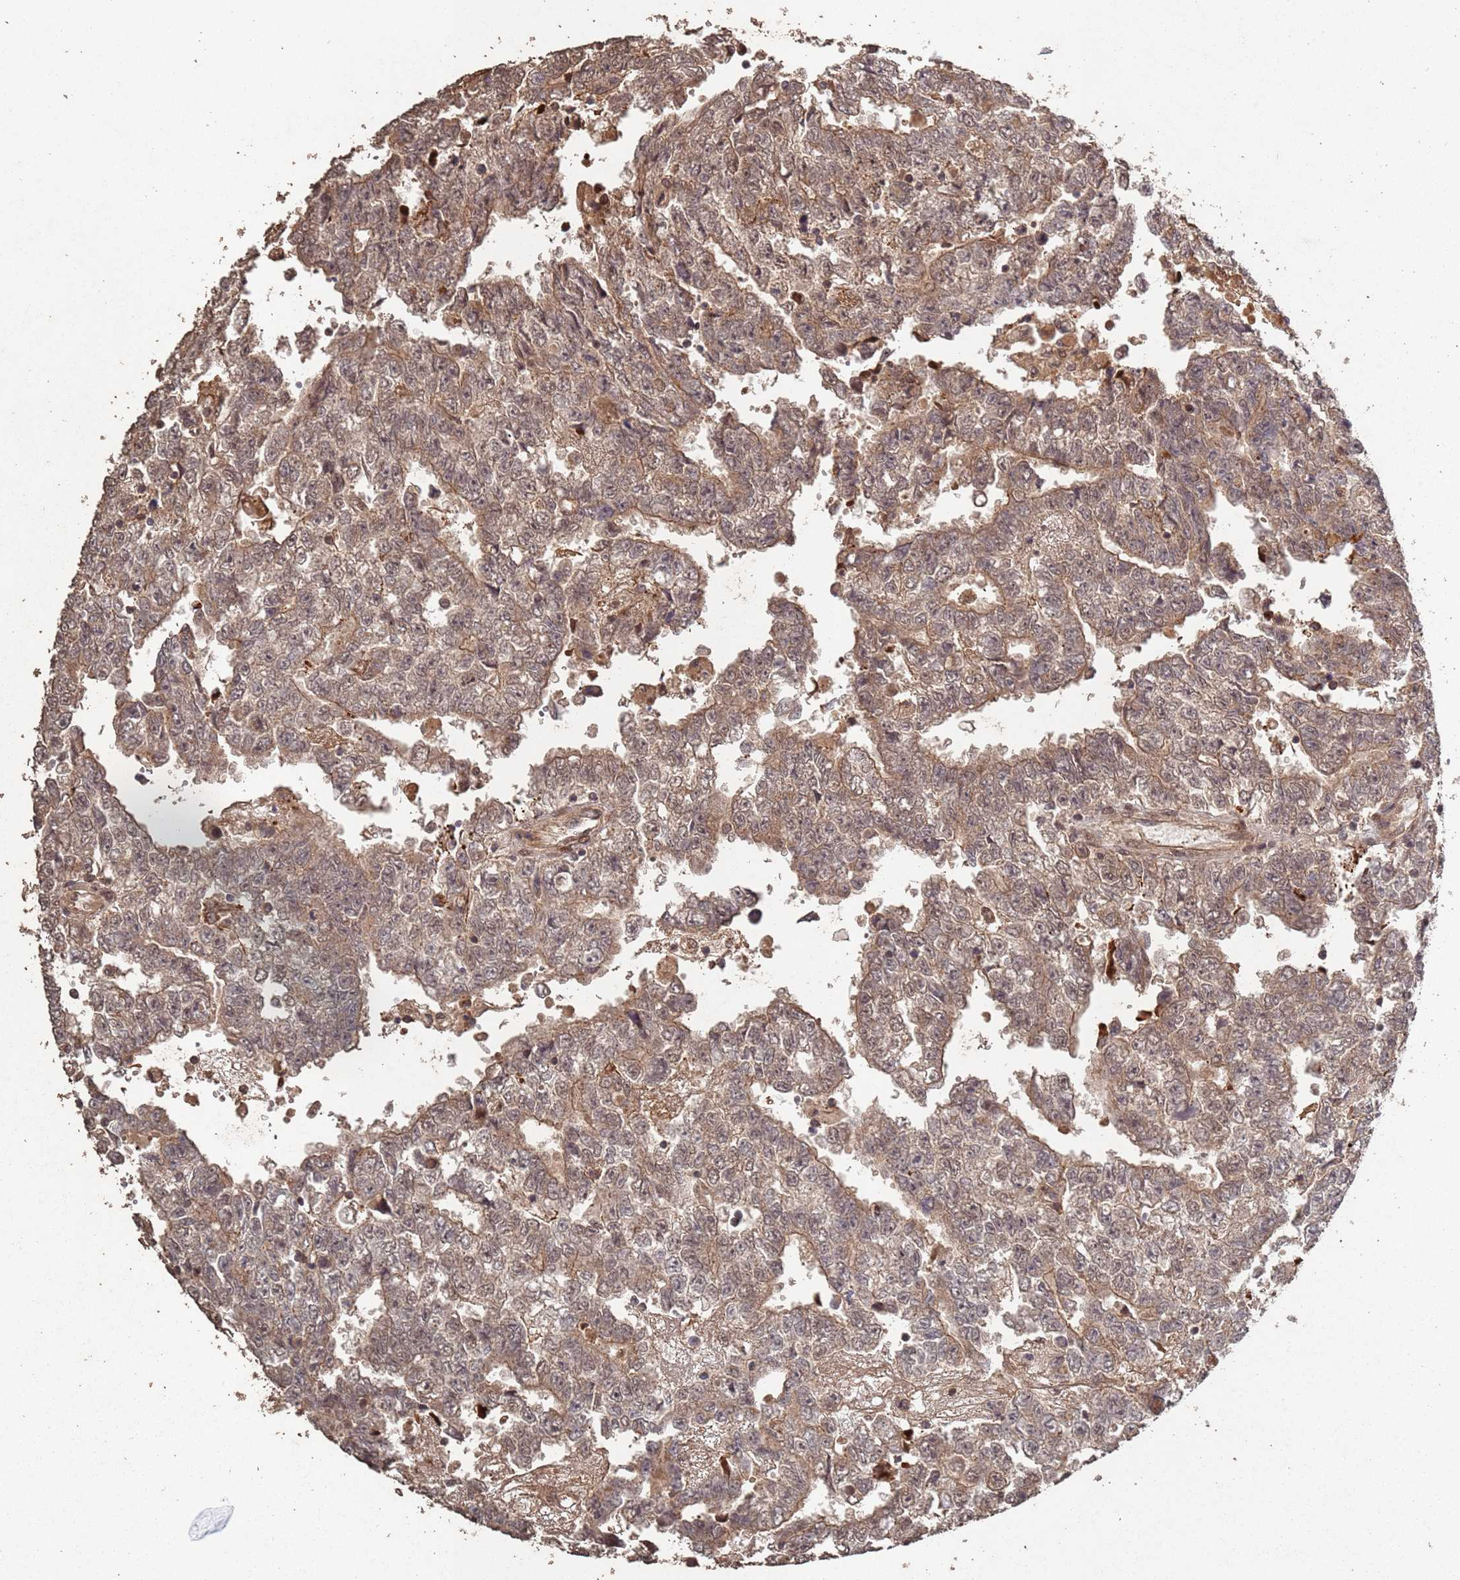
{"staining": {"intensity": "moderate", "quantity": ">75%", "location": "cytoplasmic/membranous,nuclear"}, "tissue": "testis cancer", "cell_type": "Tumor cells", "image_type": "cancer", "snomed": [{"axis": "morphology", "description": "Carcinoma, Embryonal, NOS"}, {"axis": "topography", "description": "Testis"}], "caption": "Brown immunohistochemical staining in testis cancer shows moderate cytoplasmic/membranous and nuclear positivity in about >75% of tumor cells. (Brightfield microscopy of DAB IHC at high magnification).", "gene": "FRAT1", "patient": {"sex": "male", "age": 25}}